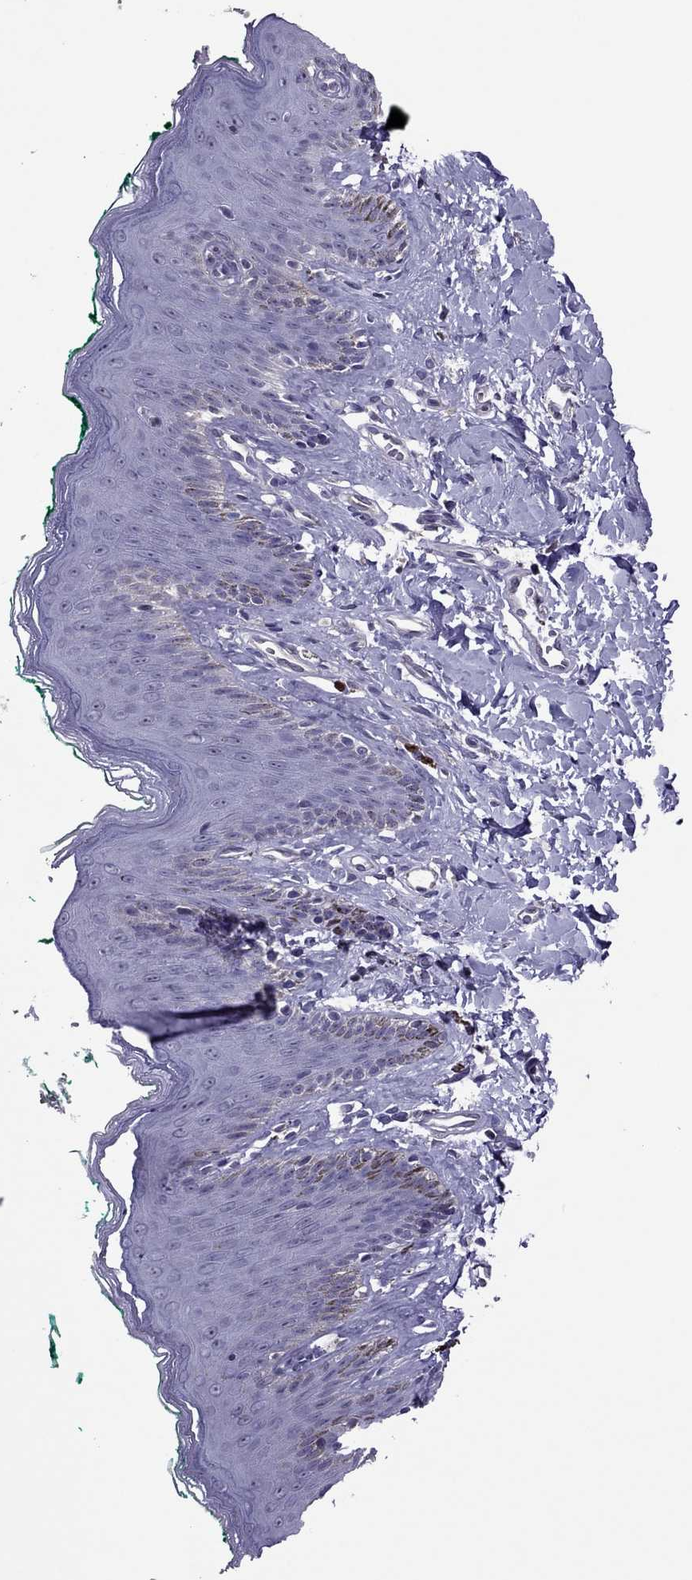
{"staining": {"intensity": "negative", "quantity": "none", "location": "none"}, "tissue": "skin", "cell_type": "Epidermal cells", "image_type": "normal", "snomed": [{"axis": "morphology", "description": "Normal tissue, NOS"}, {"axis": "topography", "description": "Vulva"}], "caption": "High magnification brightfield microscopy of unremarkable skin stained with DAB (brown) and counterstained with hematoxylin (blue): epidermal cells show no significant staining. The staining is performed using DAB brown chromogen with nuclei counter-stained in using hematoxylin.", "gene": "SLC16A8", "patient": {"sex": "female", "age": 66}}